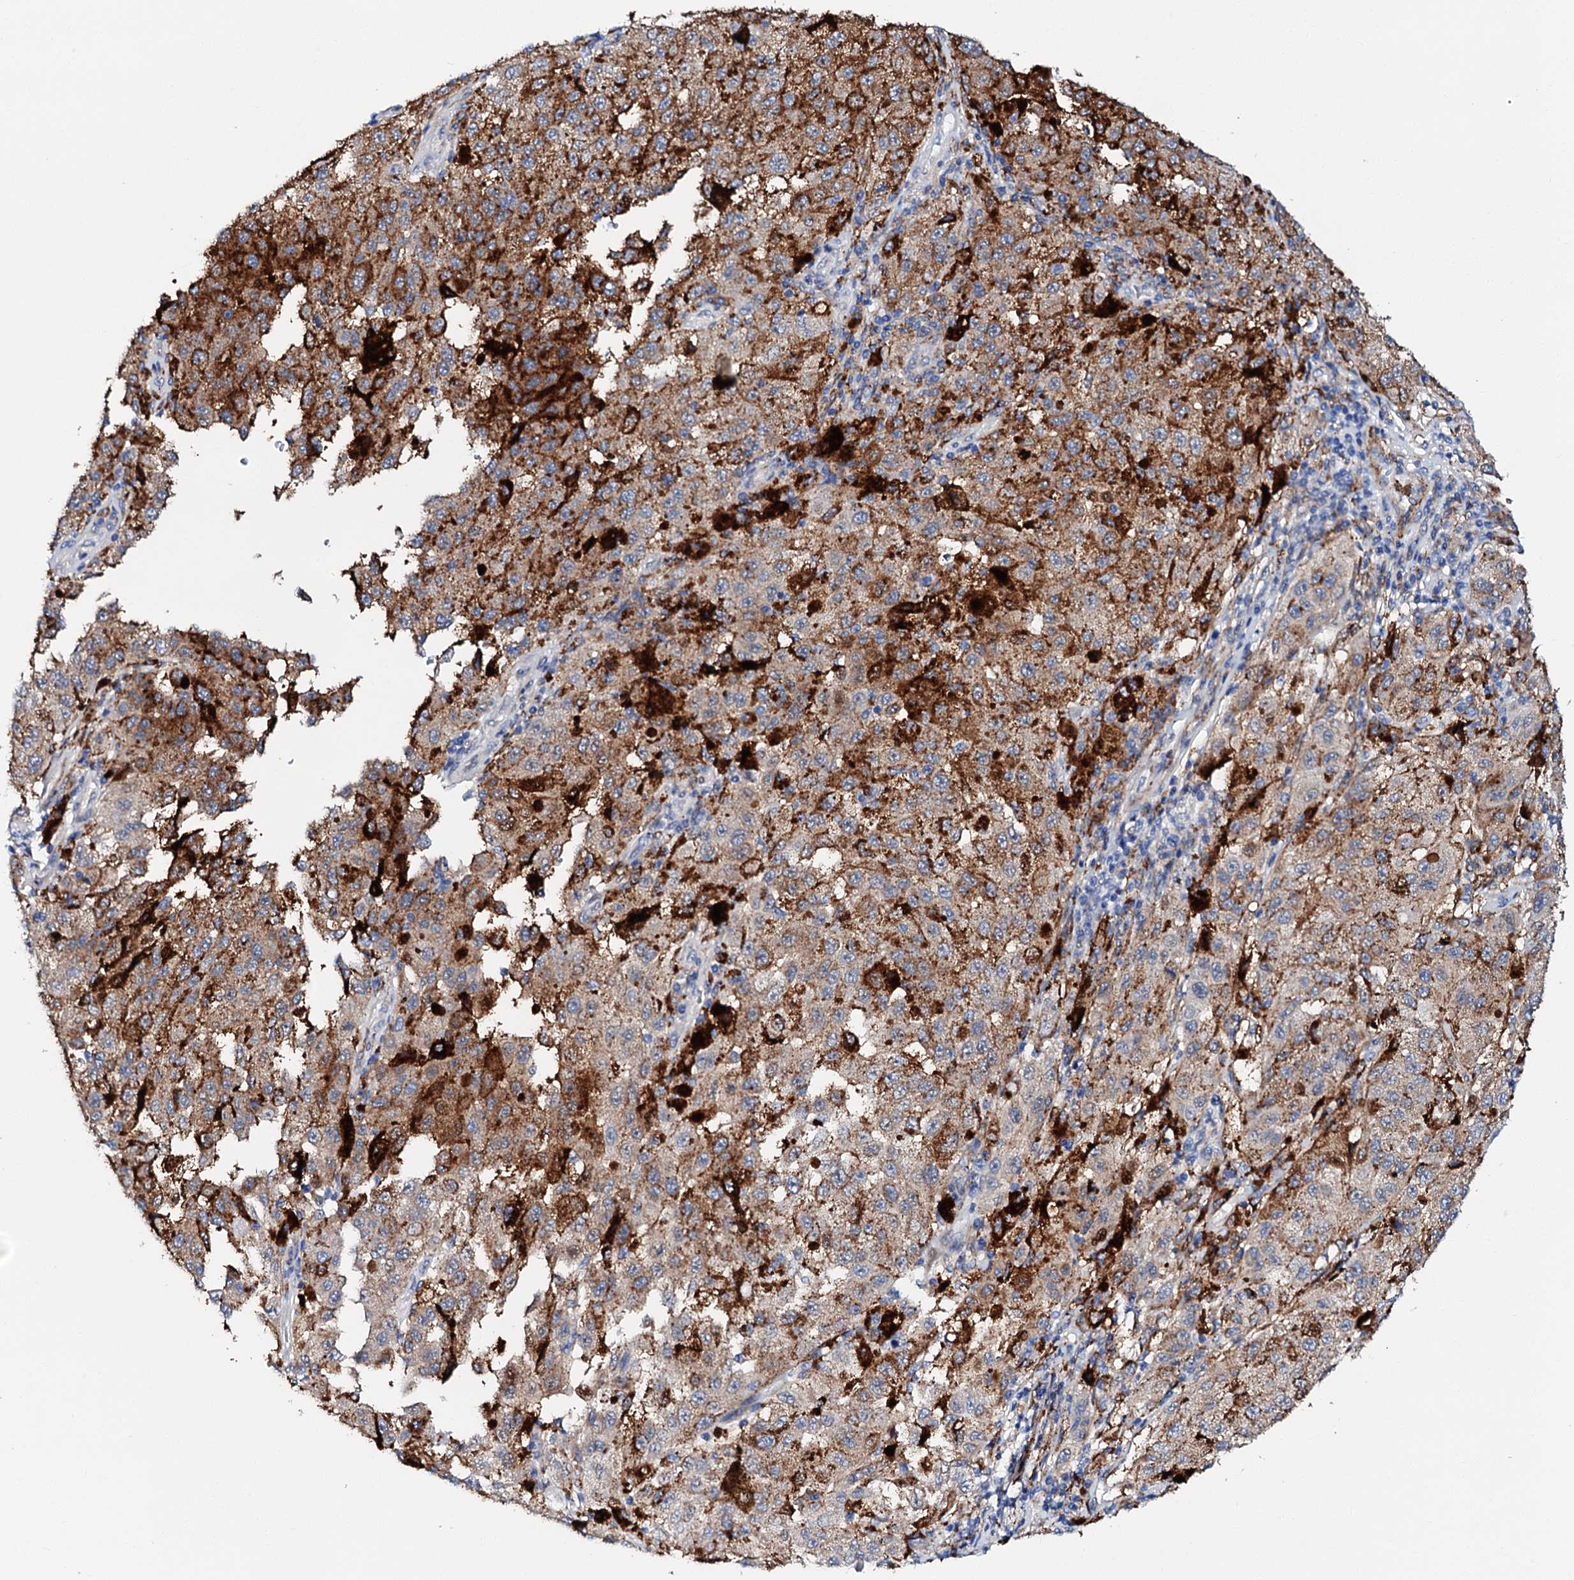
{"staining": {"intensity": "moderate", "quantity": ">75%", "location": "cytoplasmic/membranous"}, "tissue": "melanoma", "cell_type": "Tumor cells", "image_type": "cancer", "snomed": [{"axis": "morphology", "description": "Malignant melanoma, NOS"}, {"axis": "topography", "description": "Skin"}], "caption": "Malignant melanoma was stained to show a protein in brown. There is medium levels of moderate cytoplasmic/membranous expression in approximately >75% of tumor cells. (Stains: DAB (3,3'-diaminobenzidine) in brown, nuclei in blue, Microscopy: brightfield microscopy at high magnification).", "gene": "MED13L", "patient": {"sex": "female", "age": 64}}